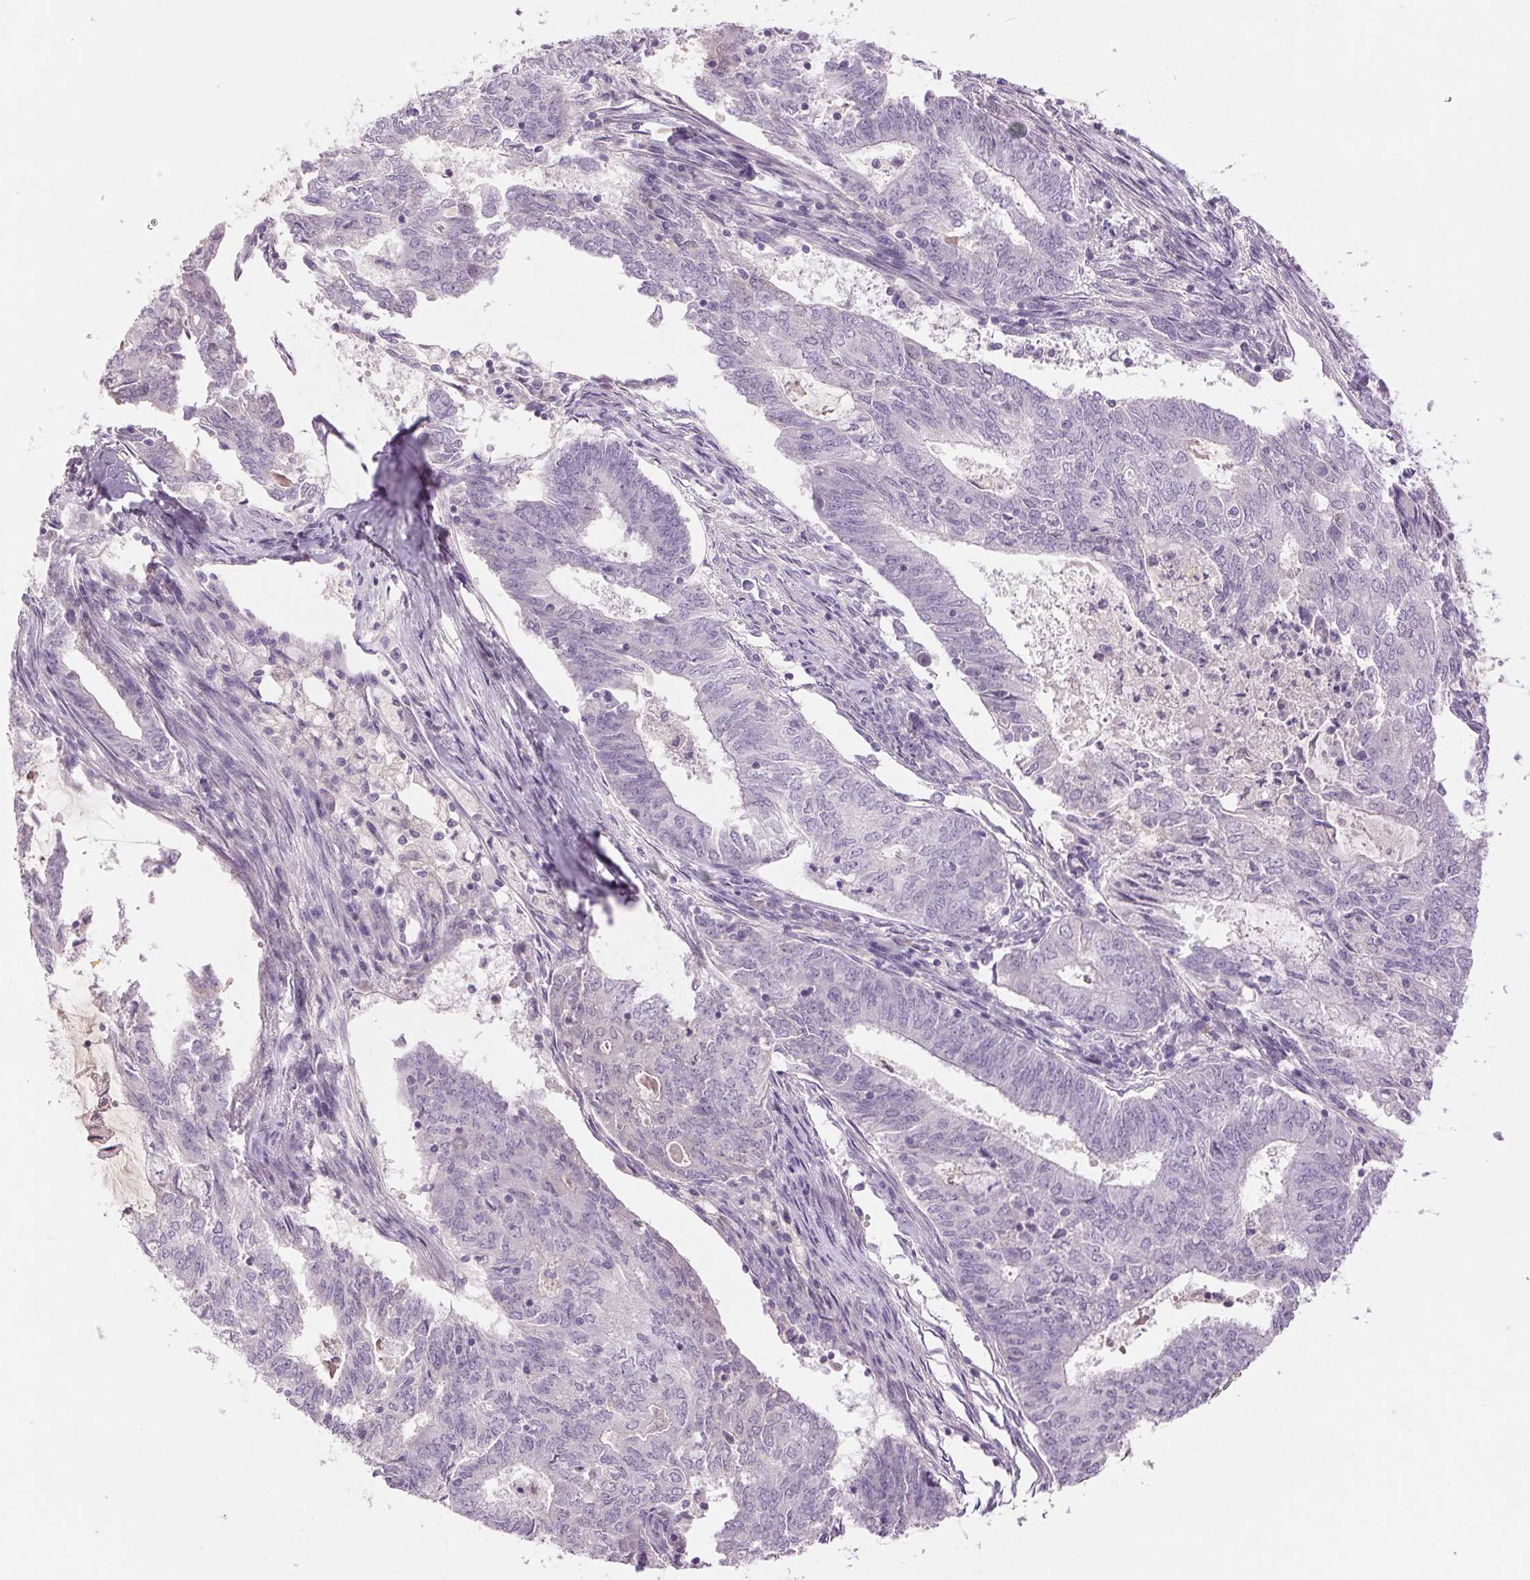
{"staining": {"intensity": "negative", "quantity": "none", "location": "none"}, "tissue": "endometrial cancer", "cell_type": "Tumor cells", "image_type": "cancer", "snomed": [{"axis": "morphology", "description": "Adenocarcinoma, NOS"}, {"axis": "topography", "description": "Endometrium"}], "caption": "A high-resolution photomicrograph shows immunohistochemistry (IHC) staining of adenocarcinoma (endometrial), which reveals no significant expression in tumor cells.", "gene": "FXYD4", "patient": {"sex": "female", "age": 62}}